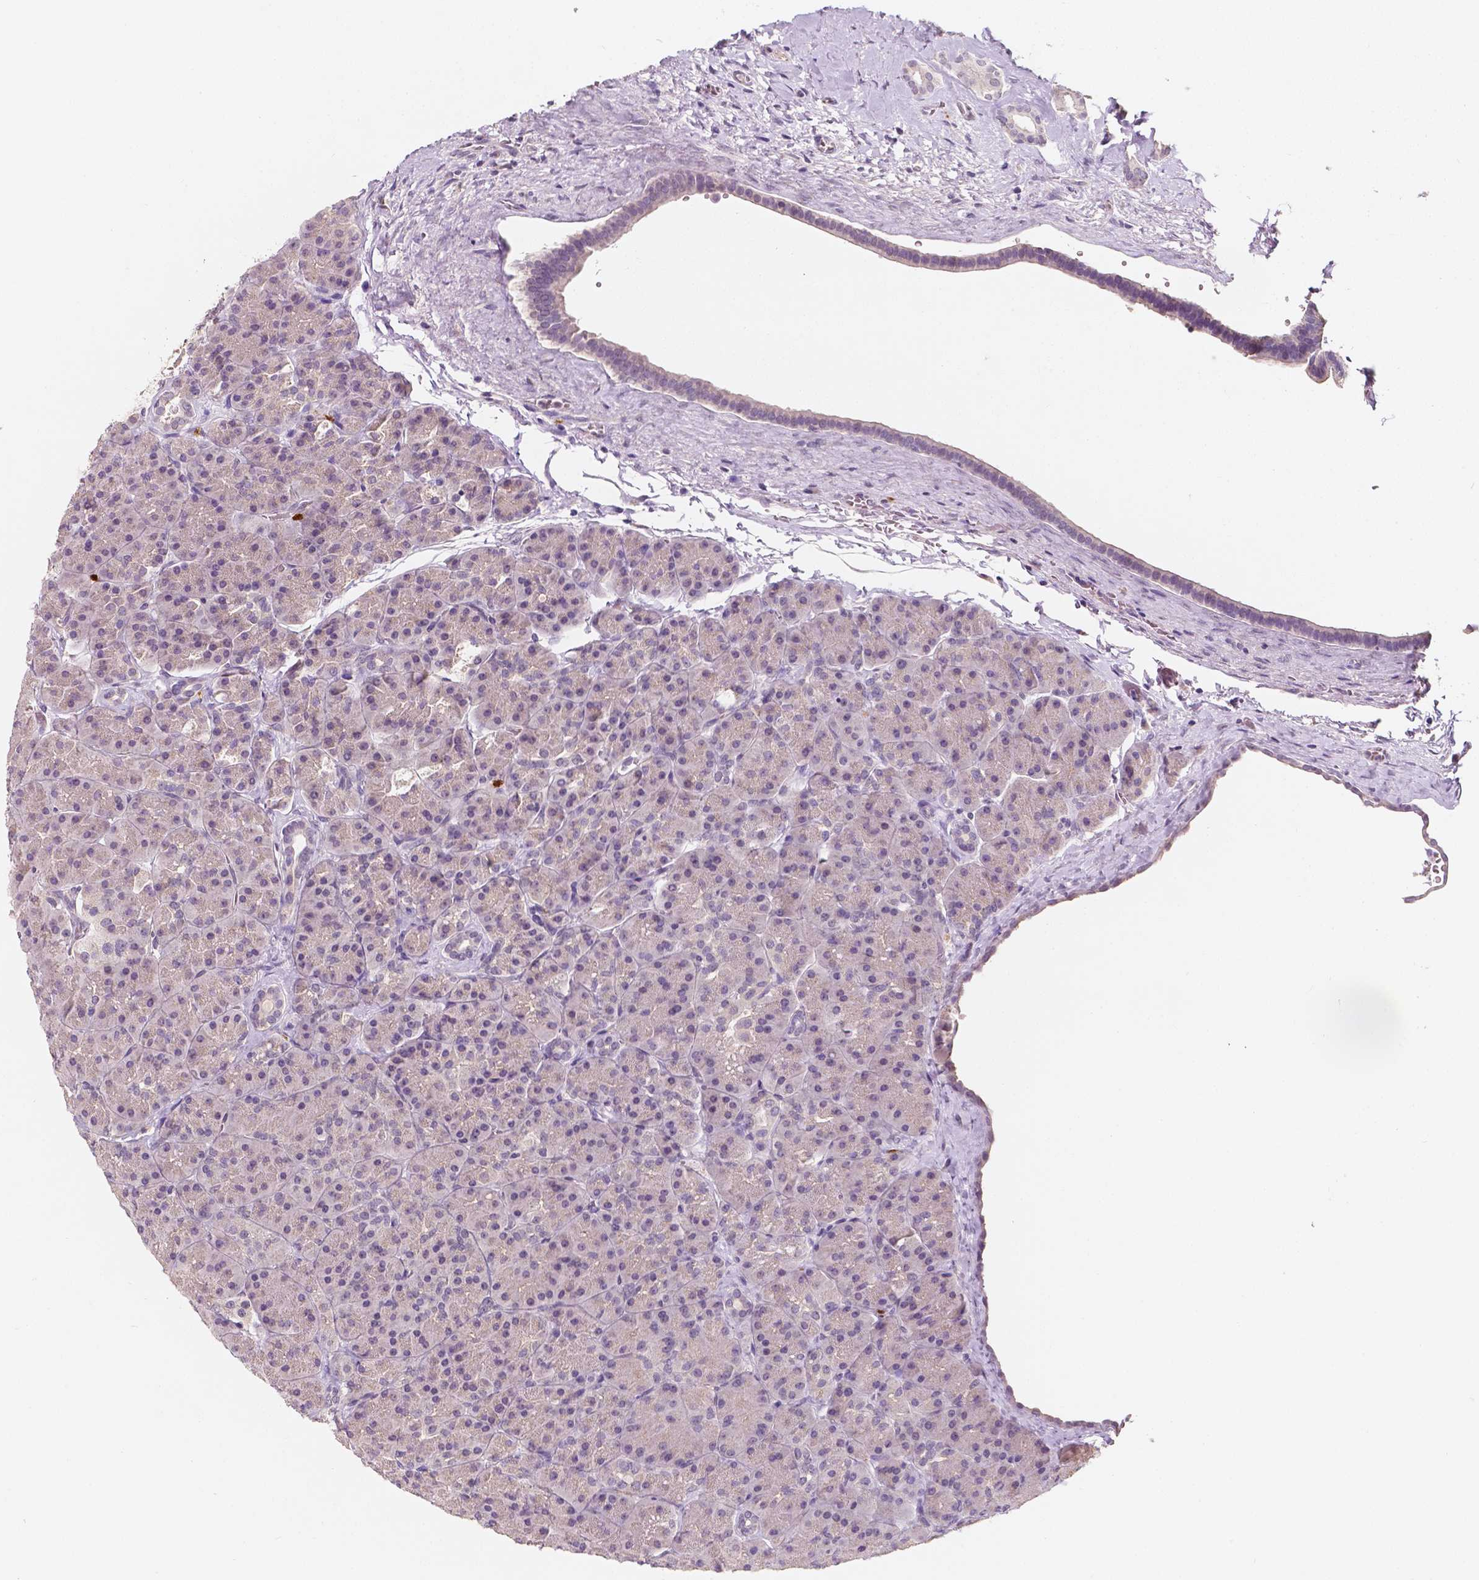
{"staining": {"intensity": "negative", "quantity": "none", "location": "none"}, "tissue": "pancreas", "cell_type": "Exocrine glandular cells", "image_type": "normal", "snomed": [{"axis": "morphology", "description": "Normal tissue, NOS"}, {"axis": "topography", "description": "Pancreas"}], "caption": "DAB (3,3'-diaminobenzidine) immunohistochemical staining of unremarkable pancreas demonstrates no significant expression in exocrine glandular cells.", "gene": "SIRT2", "patient": {"sex": "male", "age": 57}}